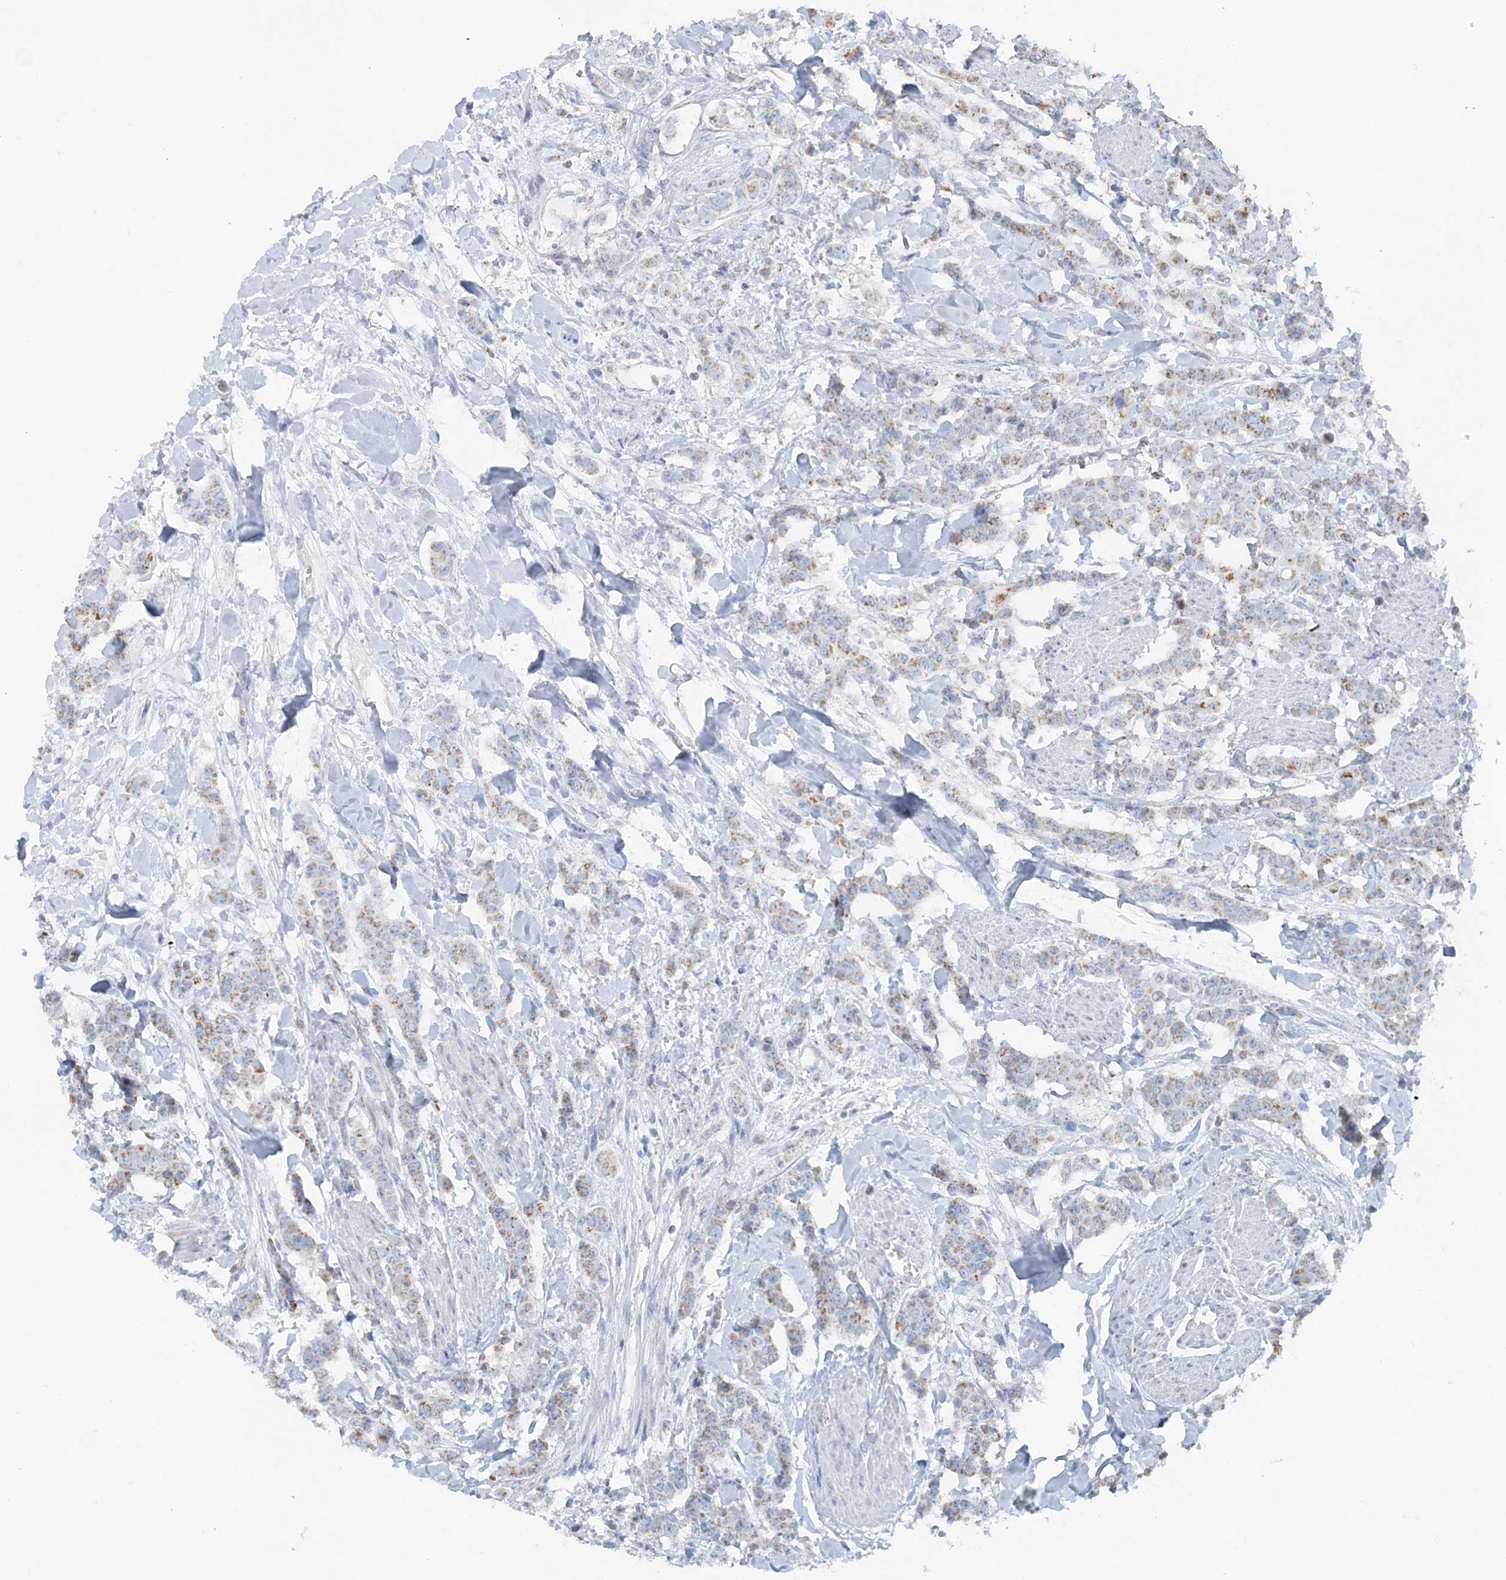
{"staining": {"intensity": "weak", "quantity": "25%-75%", "location": "cytoplasmic/membranous"}, "tissue": "breast cancer", "cell_type": "Tumor cells", "image_type": "cancer", "snomed": [{"axis": "morphology", "description": "Duct carcinoma"}, {"axis": "topography", "description": "Breast"}], "caption": "An immunohistochemistry image of tumor tissue is shown. Protein staining in brown labels weak cytoplasmic/membranous positivity in breast intraductal carcinoma within tumor cells. The staining was performed using DAB (3,3'-diaminobenzidine) to visualize the protein expression in brown, while the nuclei were stained in blue with hematoxylin (Magnification: 20x).", "gene": "PCCB", "patient": {"sex": "female", "age": 40}}